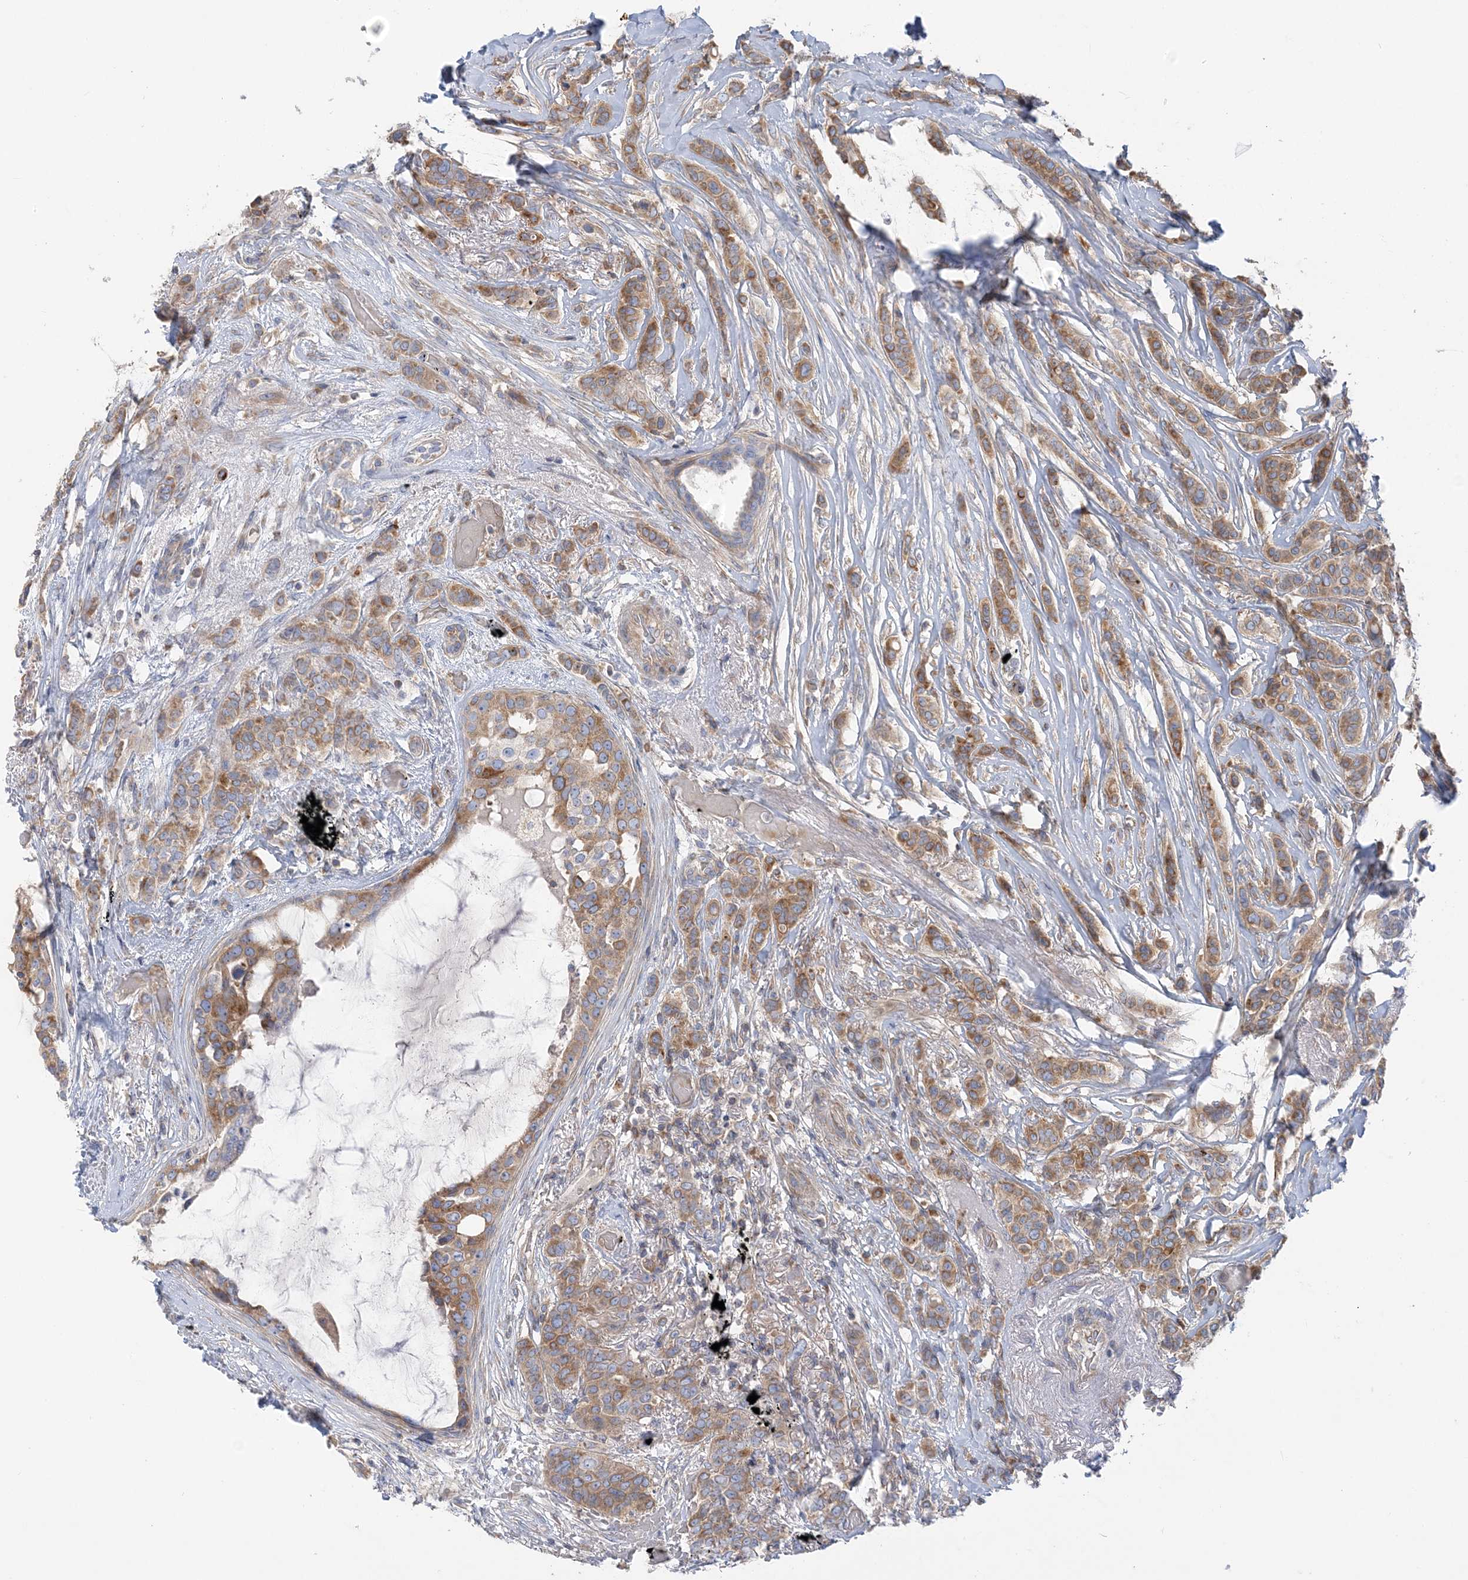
{"staining": {"intensity": "moderate", "quantity": ">75%", "location": "cytoplasmic/membranous"}, "tissue": "breast cancer", "cell_type": "Tumor cells", "image_type": "cancer", "snomed": [{"axis": "morphology", "description": "Lobular carcinoma"}, {"axis": "topography", "description": "Breast"}], "caption": "Human breast lobular carcinoma stained for a protein (brown) demonstrates moderate cytoplasmic/membranous positive positivity in approximately >75% of tumor cells.", "gene": "FAM114A2", "patient": {"sex": "female", "age": 51}}